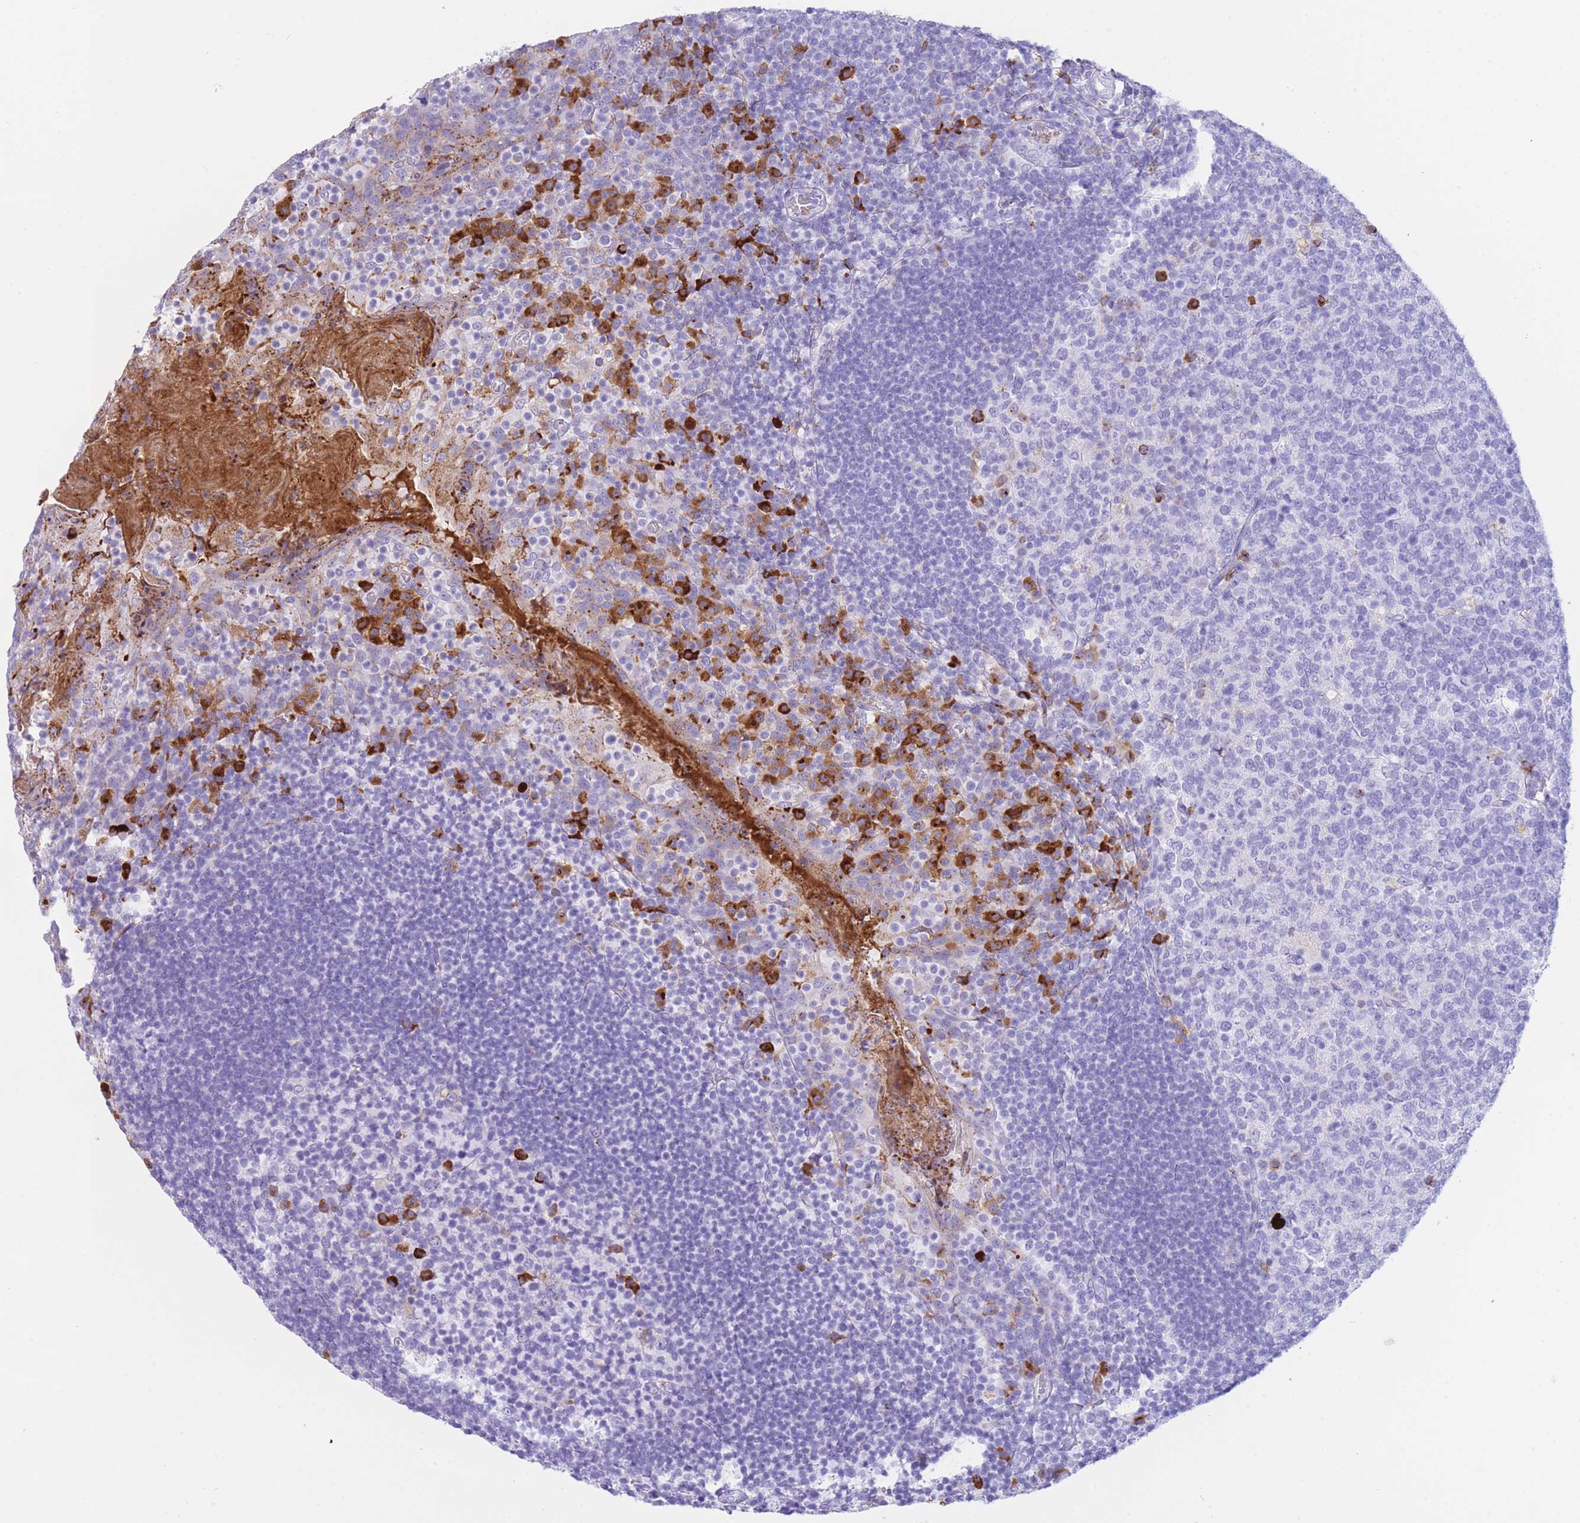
{"staining": {"intensity": "strong", "quantity": "<25%", "location": "cytoplasmic/membranous"}, "tissue": "tonsil", "cell_type": "Germinal center cells", "image_type": "normal", "snomed": [{"axis": "morphology", "description": "Normal tissue, NOS"}, {"axis": "topography", "description": "Tonsil"}], "caption": "Normal tonsil displays strong cytoplasmic/membranous expression in approximately <25% of germinal center cells, visualized by immunohistochemistry.", "gene": "PLBD1", "patient": {"sex": "female", "age": 10}}